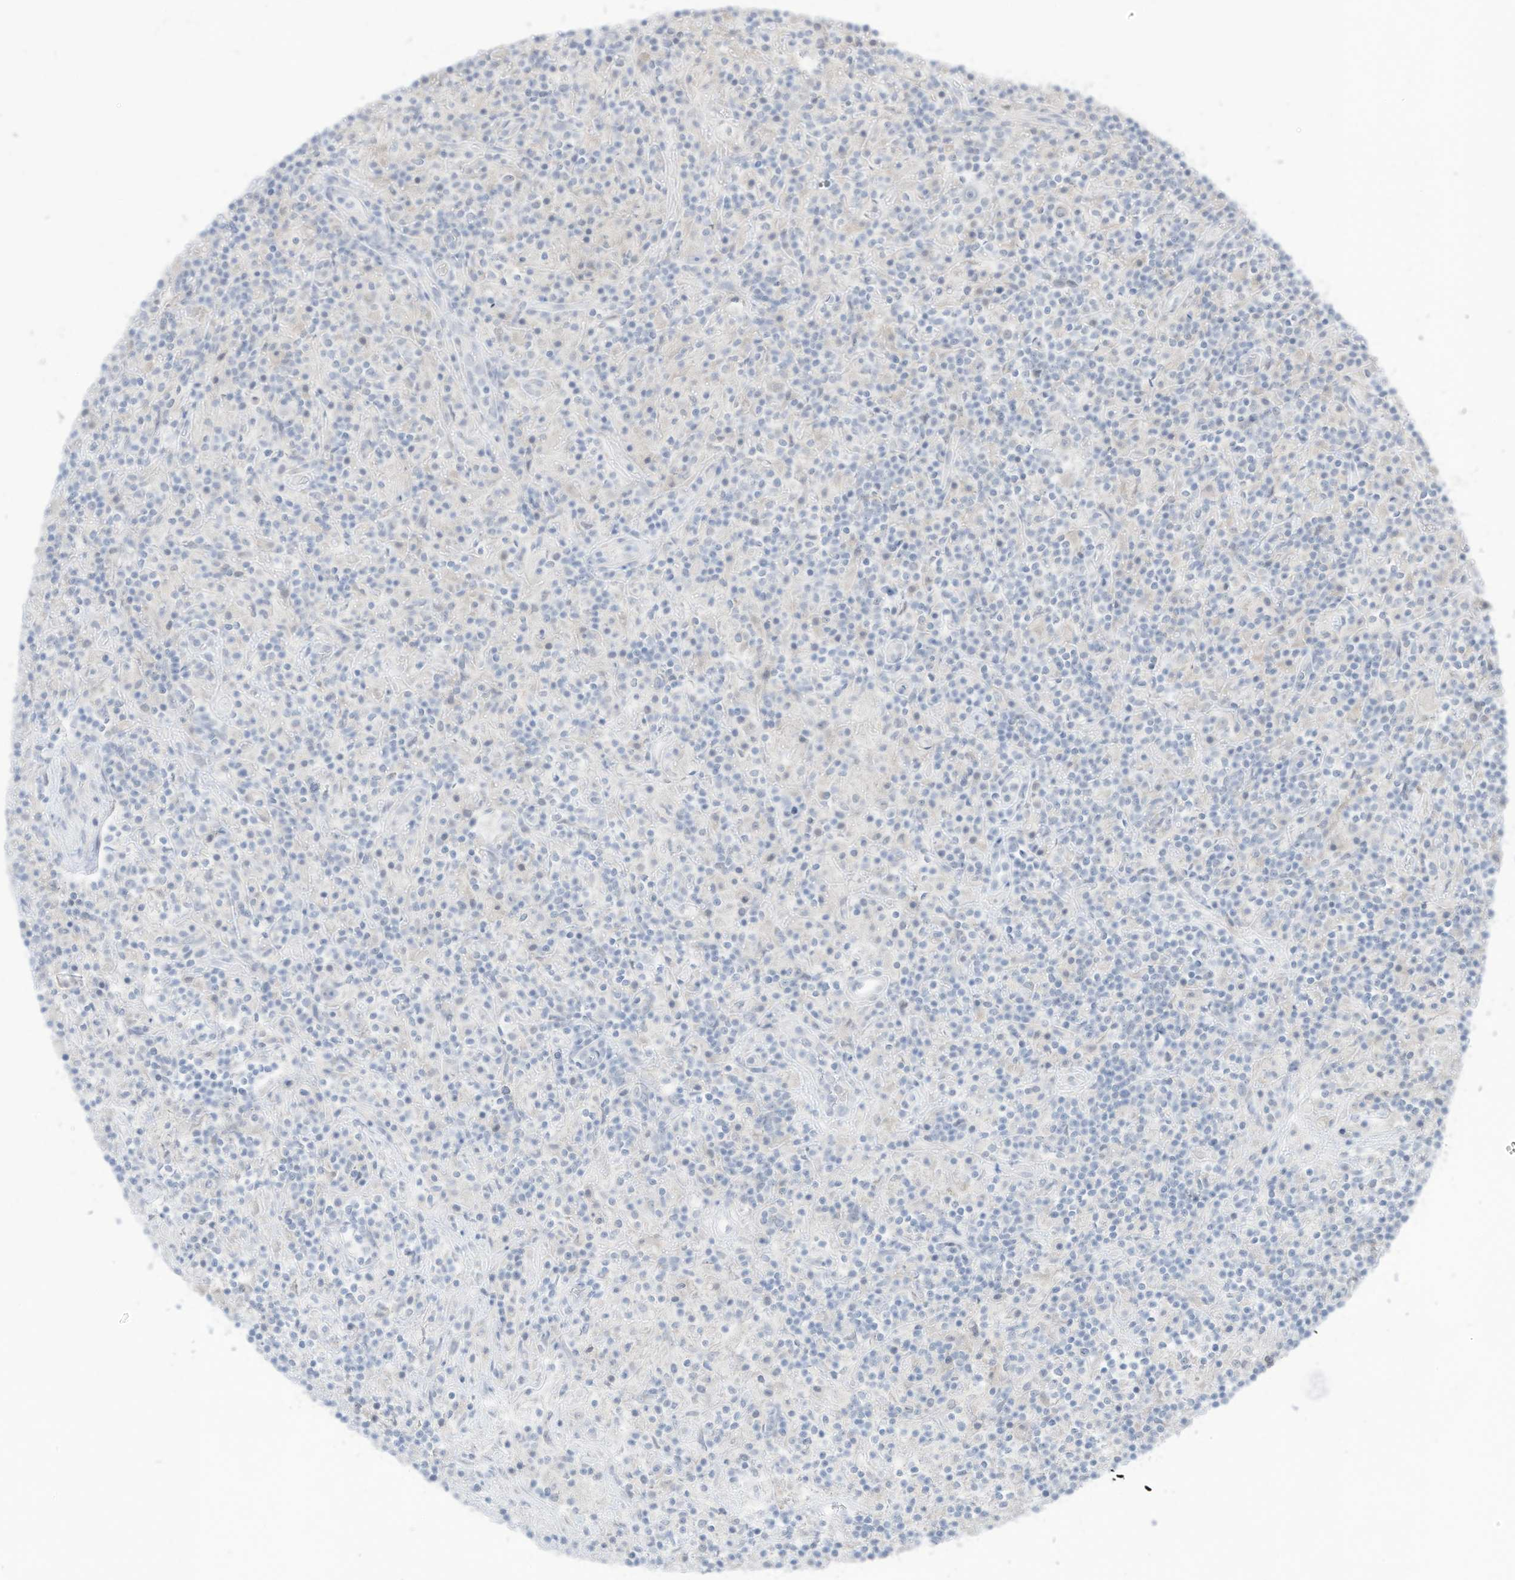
{"staining": {"intensity": "negative", "quantity": "none", "location": "none"}, "tissue": "lymphoma", "cell_type": "Tumor cells", "image_type": "cancer", "snomed": [{"axis": "morphology", "description": "Hodgkin's disease, NOS"}, {"axis": "topography", "description": "Lymph node"}], "caption": "Immunohistochemical staining of human lymphoma displays no significant staining in tumor cells.", "gene": "OGT", "patient": {"sex": "male", "age": 70}}